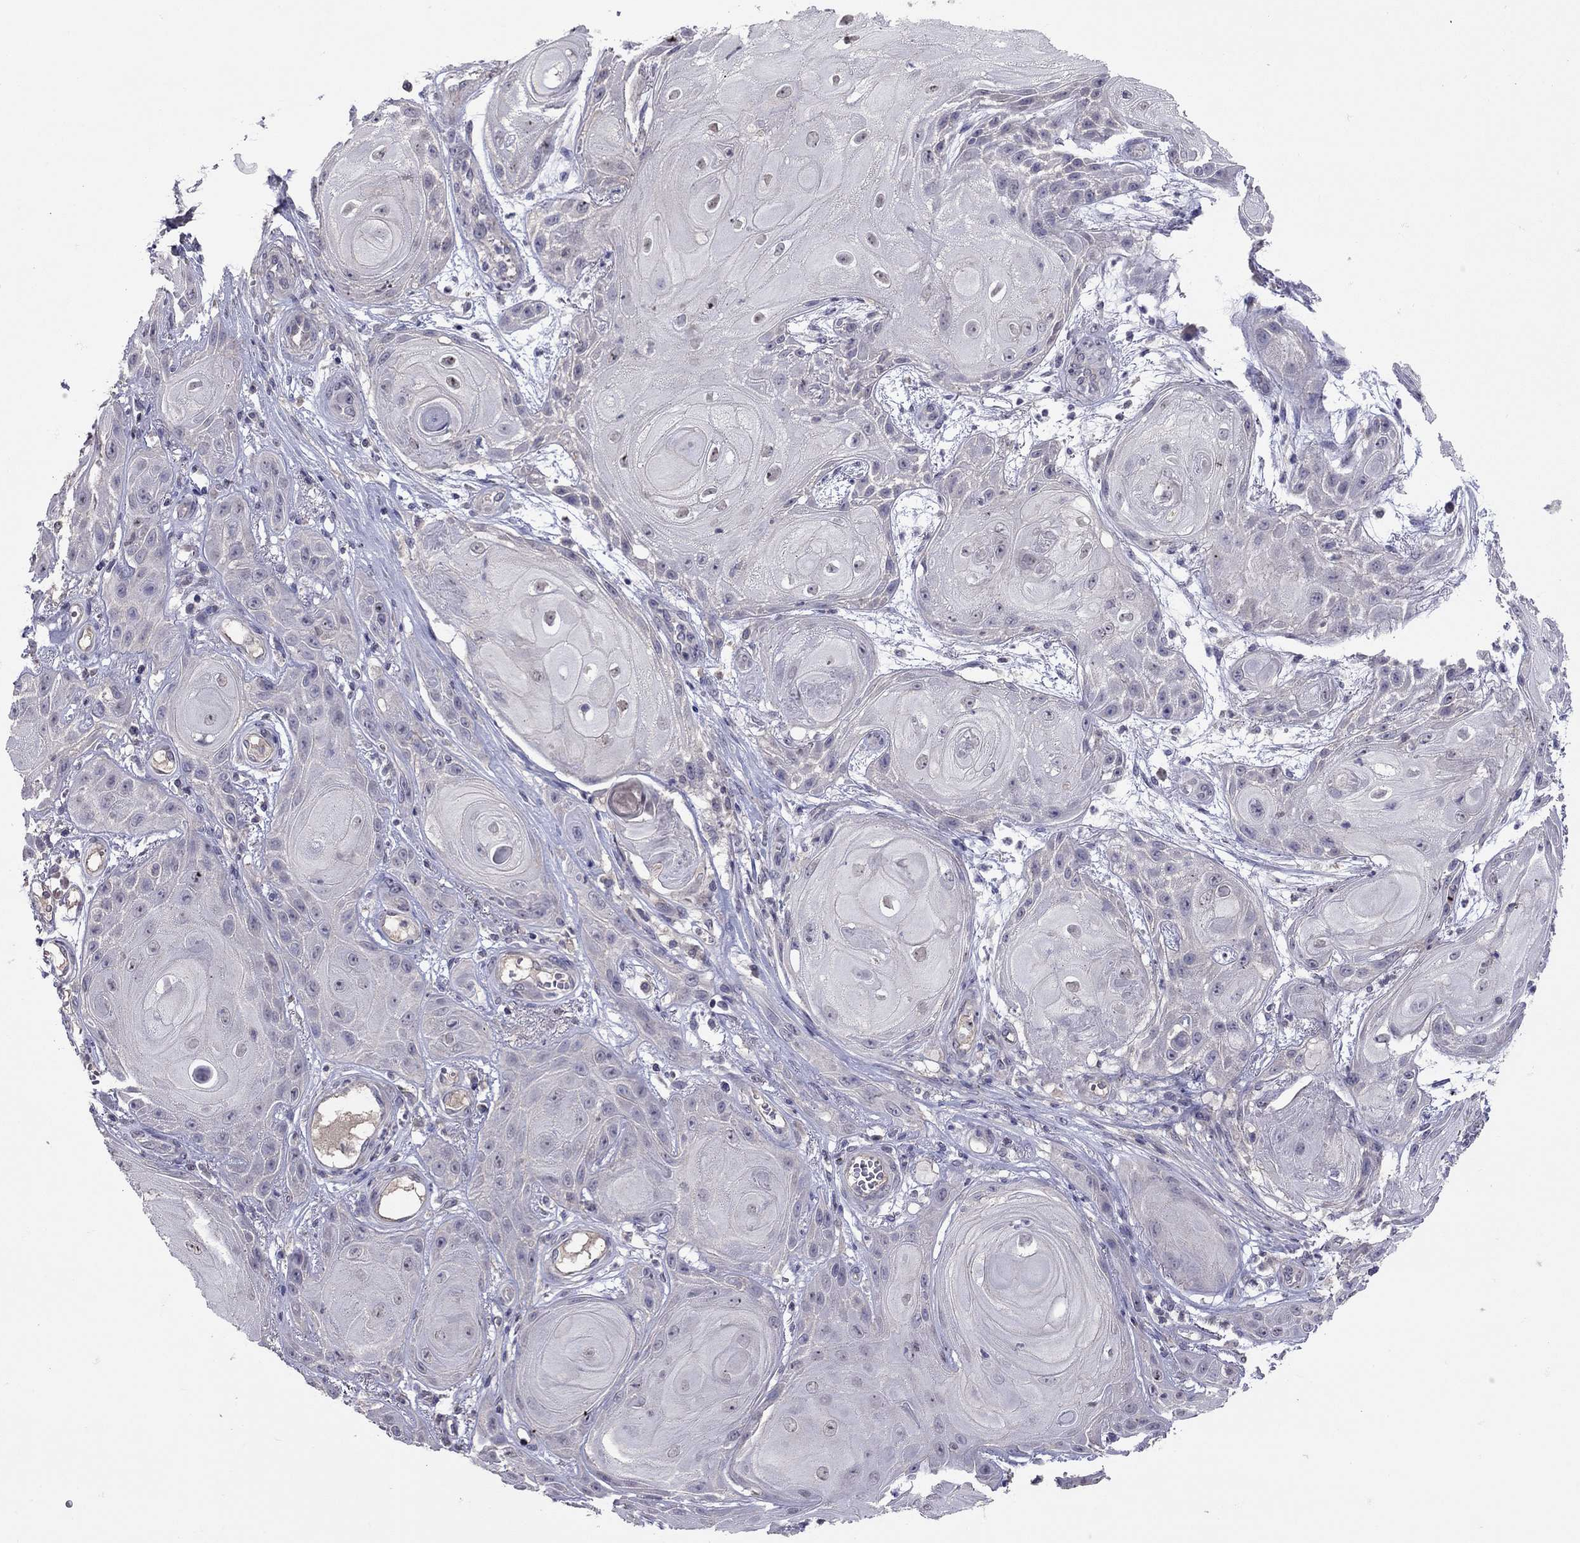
{"staining": {"intensity": "negative", "quantity": "none", "location": "none"}, "tissue": "skin cancer", "cell_type": "Tumor cells", "image_type": "cancer", "snomed": [{"axis": "morphology", "description": "Squamous cell carcinoma, NOS"}, {"axis": "topography", "description": "Skin"}], "caption": "High magnification brightfield microscopy of skin cancer stained with DAB (brown) and counterstained with hematoxylin (blue): tumor cells show no significant positivity.", "gene": "RTP5", "patient": {"sex": "male", "age": 62}}